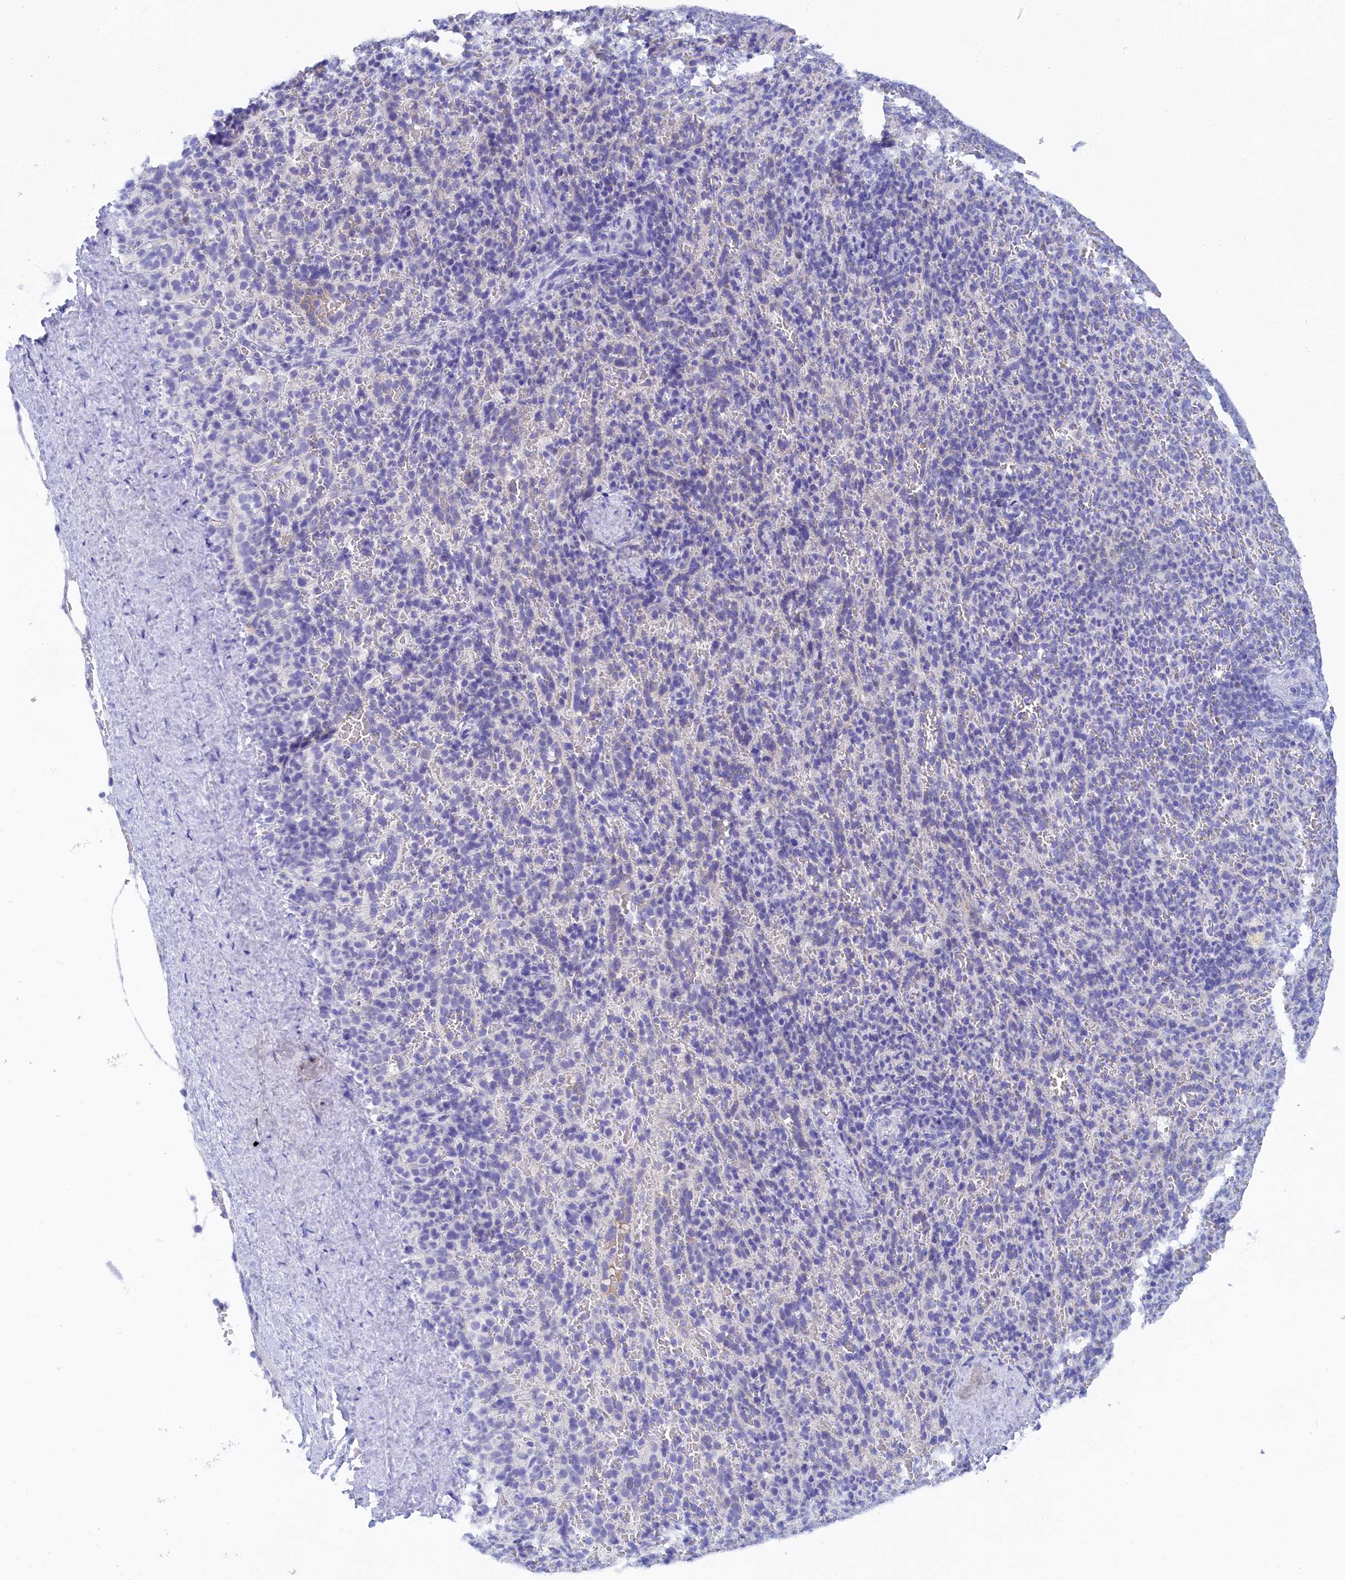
{"staining": {"intensity": "negative", "quantity": "none", "location": "none"}, "tissue": "spleen", "cell_type": "Cells in red pulp", "image_type": "normal", "snomed": [{"axis": "morphology", "description": "Normal tissue, NOS"}, {"axis": "topography", "description": "Spleen"}], "caption": "This is an immunohistochemistry (IHC) histopathology image of benign human spleen. There is no staining in cells in red pulp.", "gene": "TRIM10", "patient": {"sex": "female", "age": 21}}